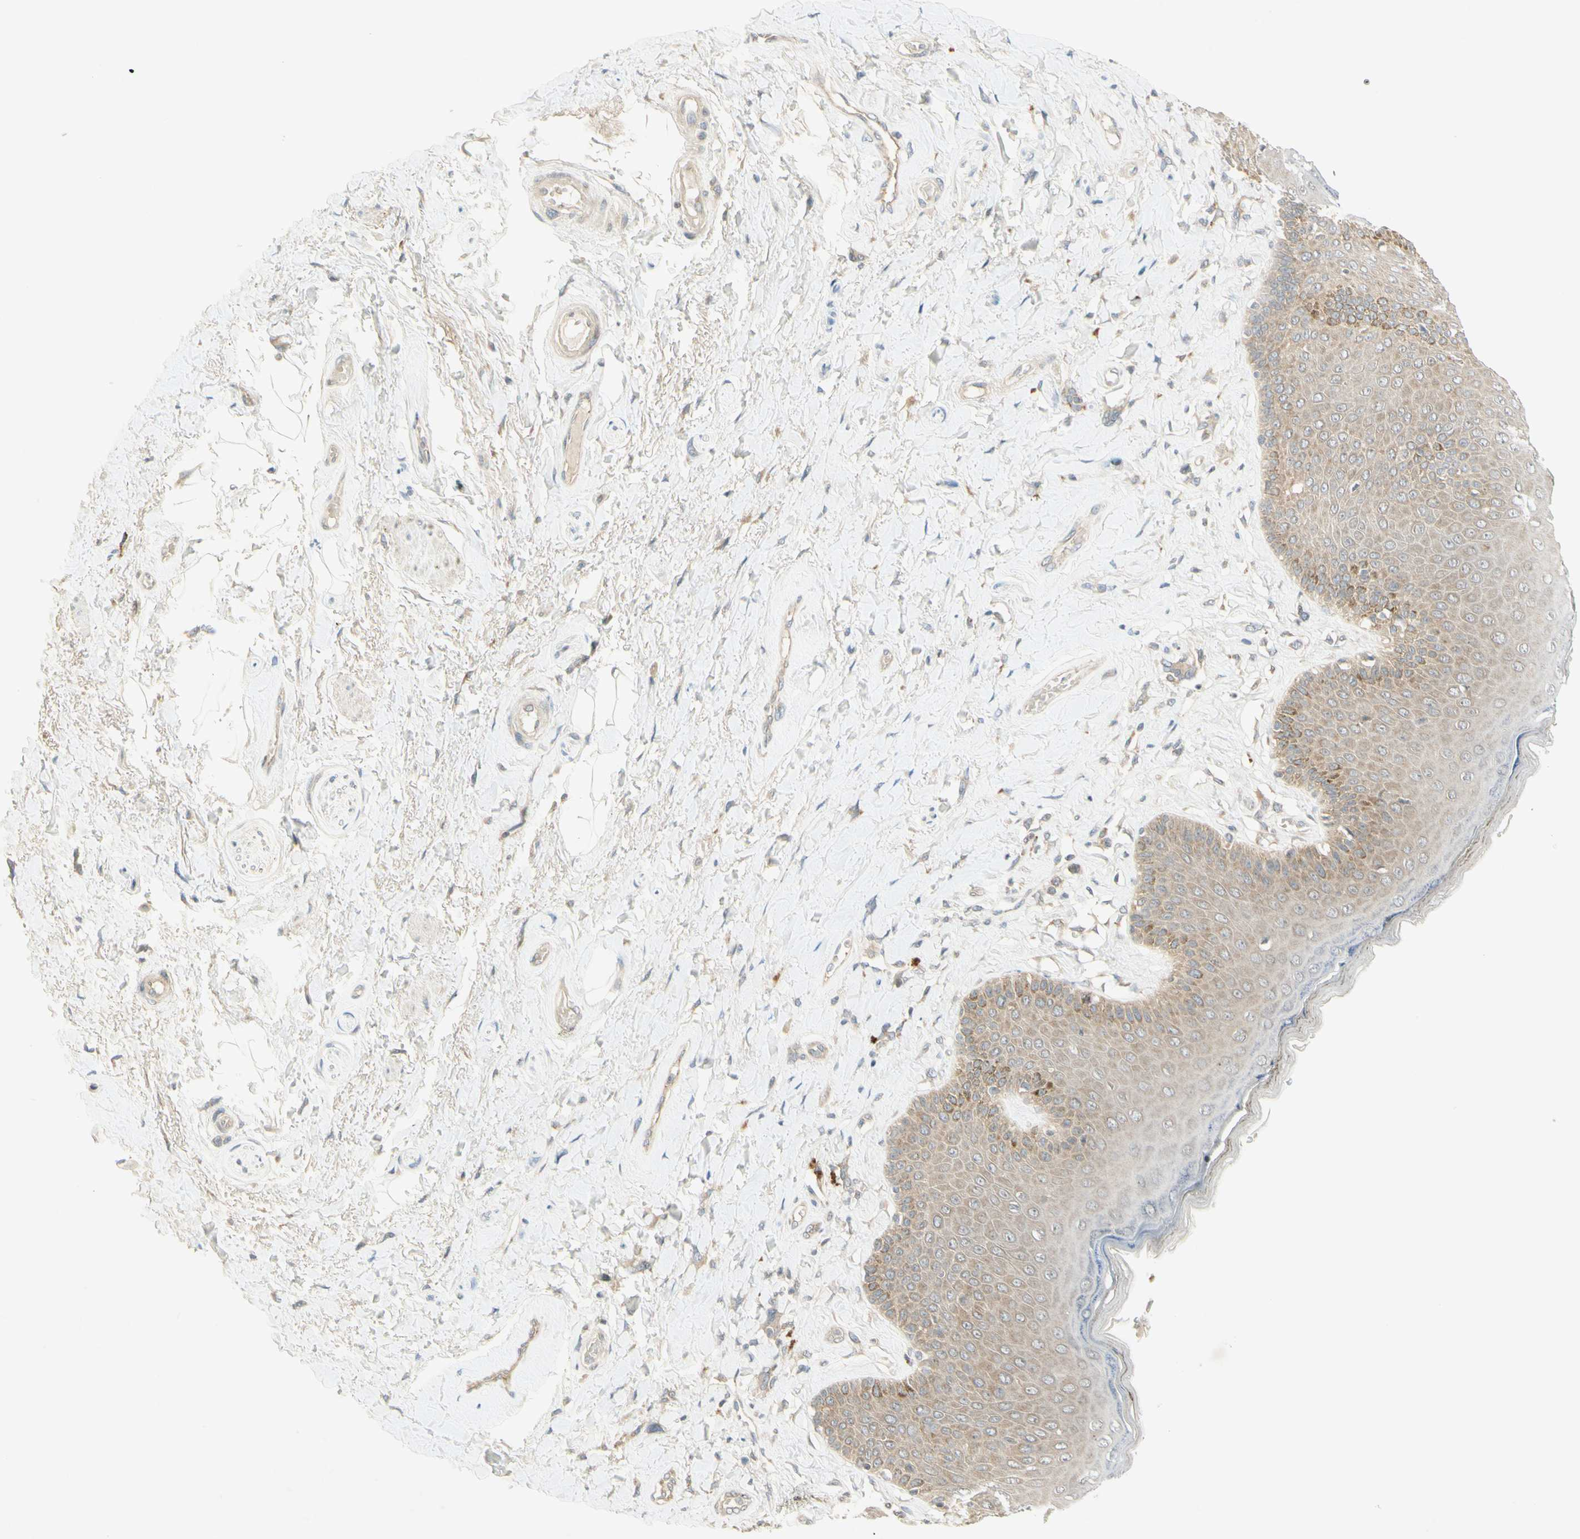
{"staining": {"intensity": "weak", "quantity": ">75%", "location": "cytoplasmic/membranous"}, "tissue": "skin", "cell_type": "Epidermal cells", "image_type": "normal", "snomed": [{"axis": "morphology", "description": "Normal tissue, NOS"}, {"axis": "topography", "description": "Anal"}], "caption": "Epidermal cells exhibit low levels of weak cytoplasmic/membranous positivity in about >75% of cells in unremarkable human skin. (IHC, brightfield microscopy, high magnification).", "gene": "ETF1", "patient": {"sex": "male", "age": 69}}